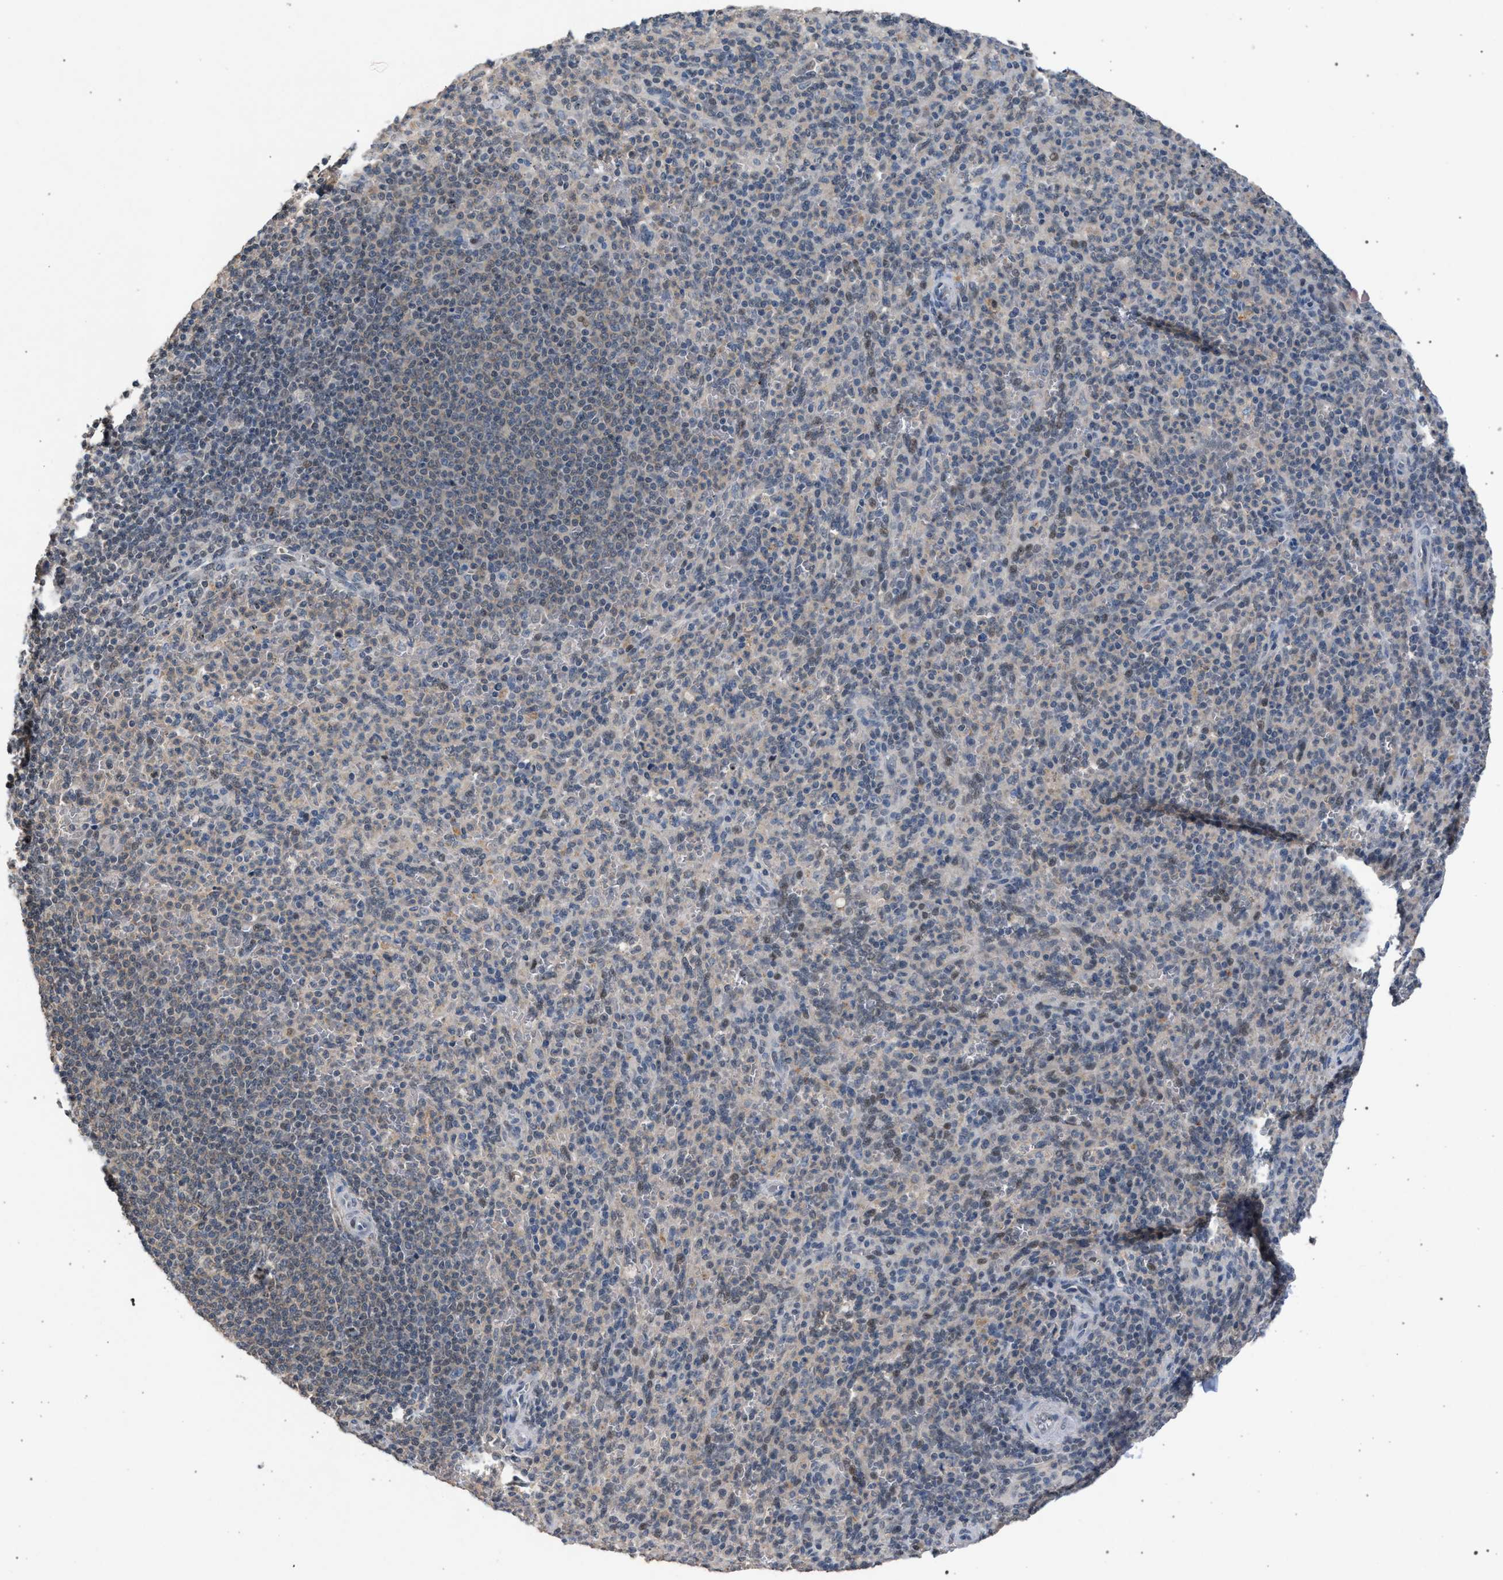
{"staining": {"intensity": "negative", "quantity": "none", "location": "none"}, "tissue": "spleen", "cell_type": "Cells in red pulp", "image_type": "normal", "snomed": [{"axis": "morphology", "description": "Normal tissue, NOS"}, {"axis": "topography", "description": "Spleen"}], "caption": "Immunohistochemical staining of benign human spleen exhibits no significant expression in cells in red pulp. (DAB immunohistochemistry (IHC), high magnification).", "gene": "TECPR1", "patient": {"sex": "male", "age": 36}}